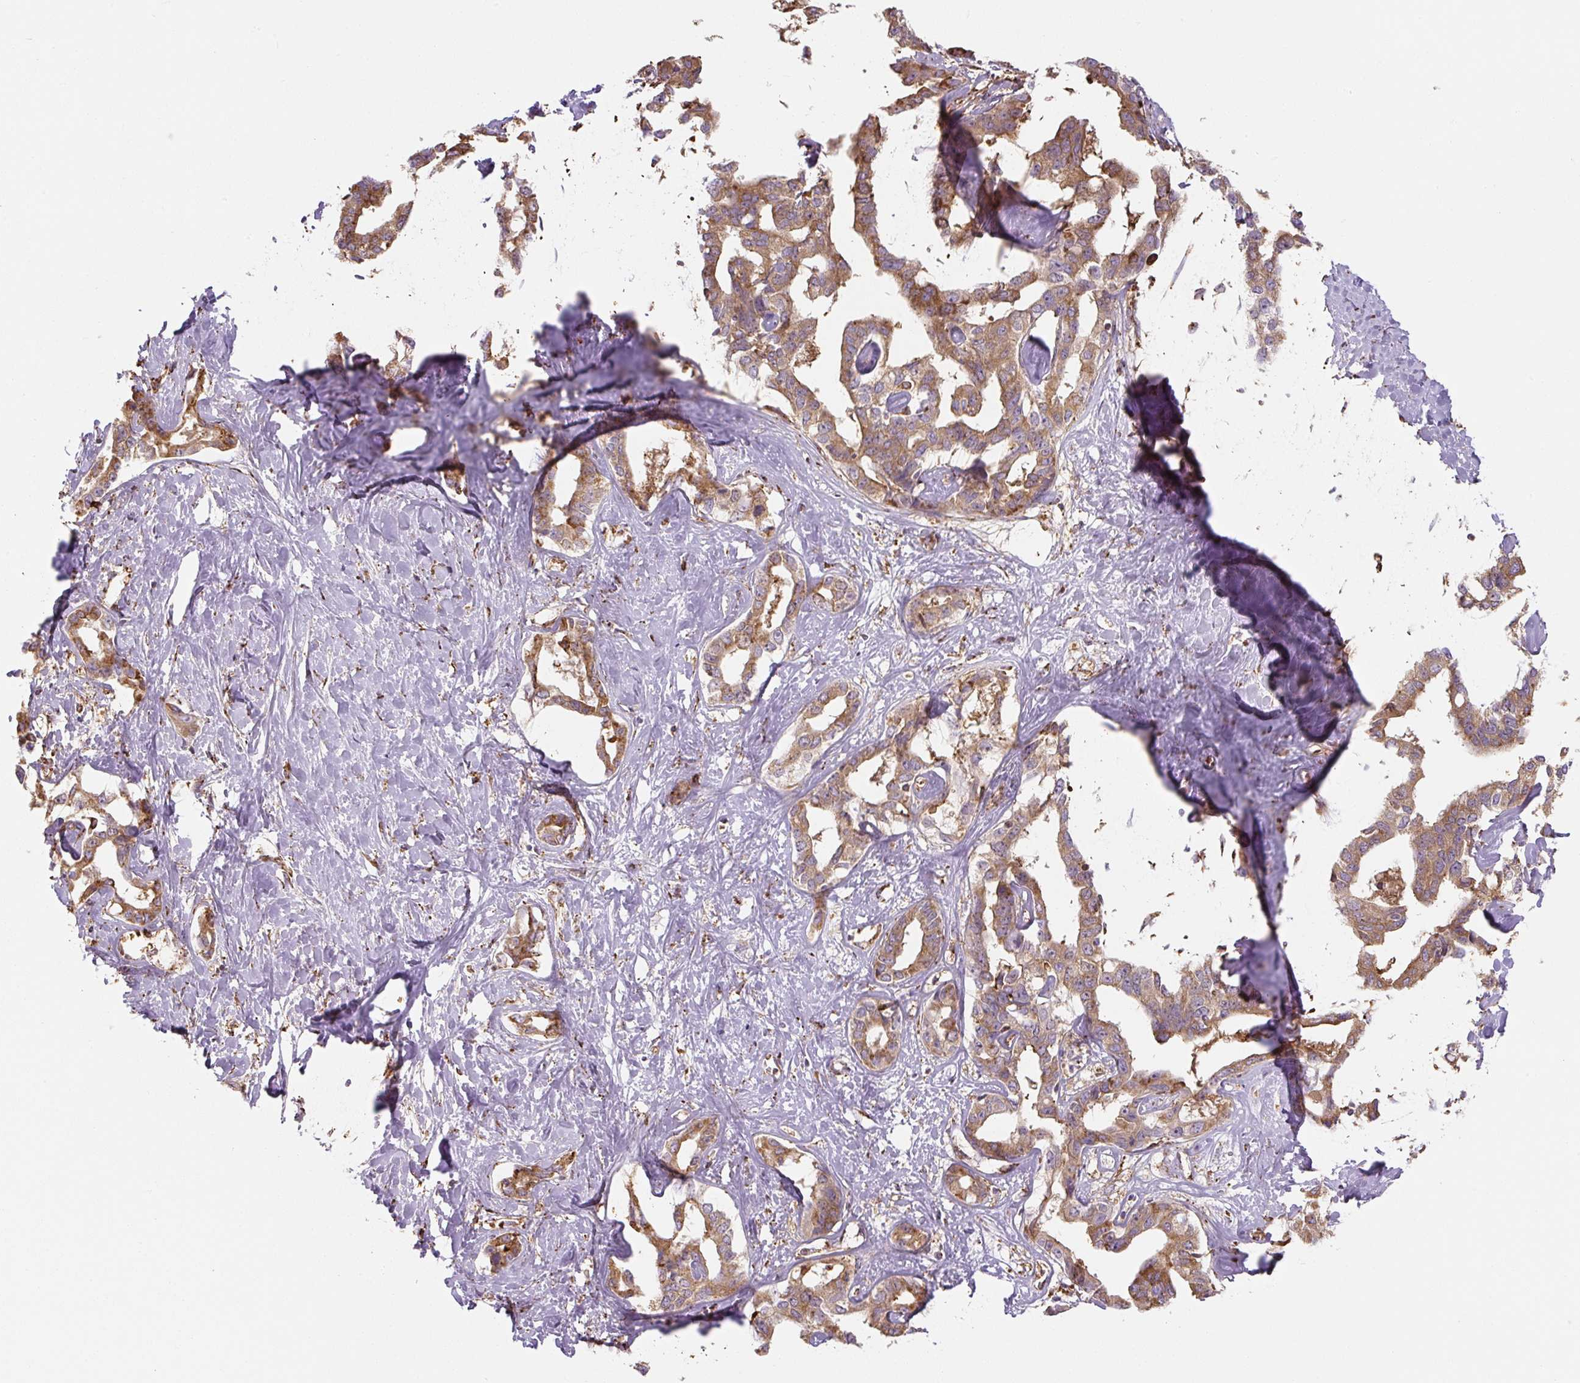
{"staining": {"intensity": "moderate", "quantity": ">75%", "location": "cytoplasmic/membranous"}, "tissue": "liver cancer", "cell_type": "Tumor cells", "image_type": "cancer", "snomed": [{"axis": "morphology", "description": "Cholangiocarcinoma"}, {"axis": "topography", "description": "Liver"}], "caption": "Immunohistochemistry micrograph of liver cholangiocarcinoma stained for a protein (brown), which displays medium levels of moderate cytoplasmic/membranous staining in about >75% of tumor cells.", "gene": "RASA1", "patient": {"sex": "male", "age": 59}}